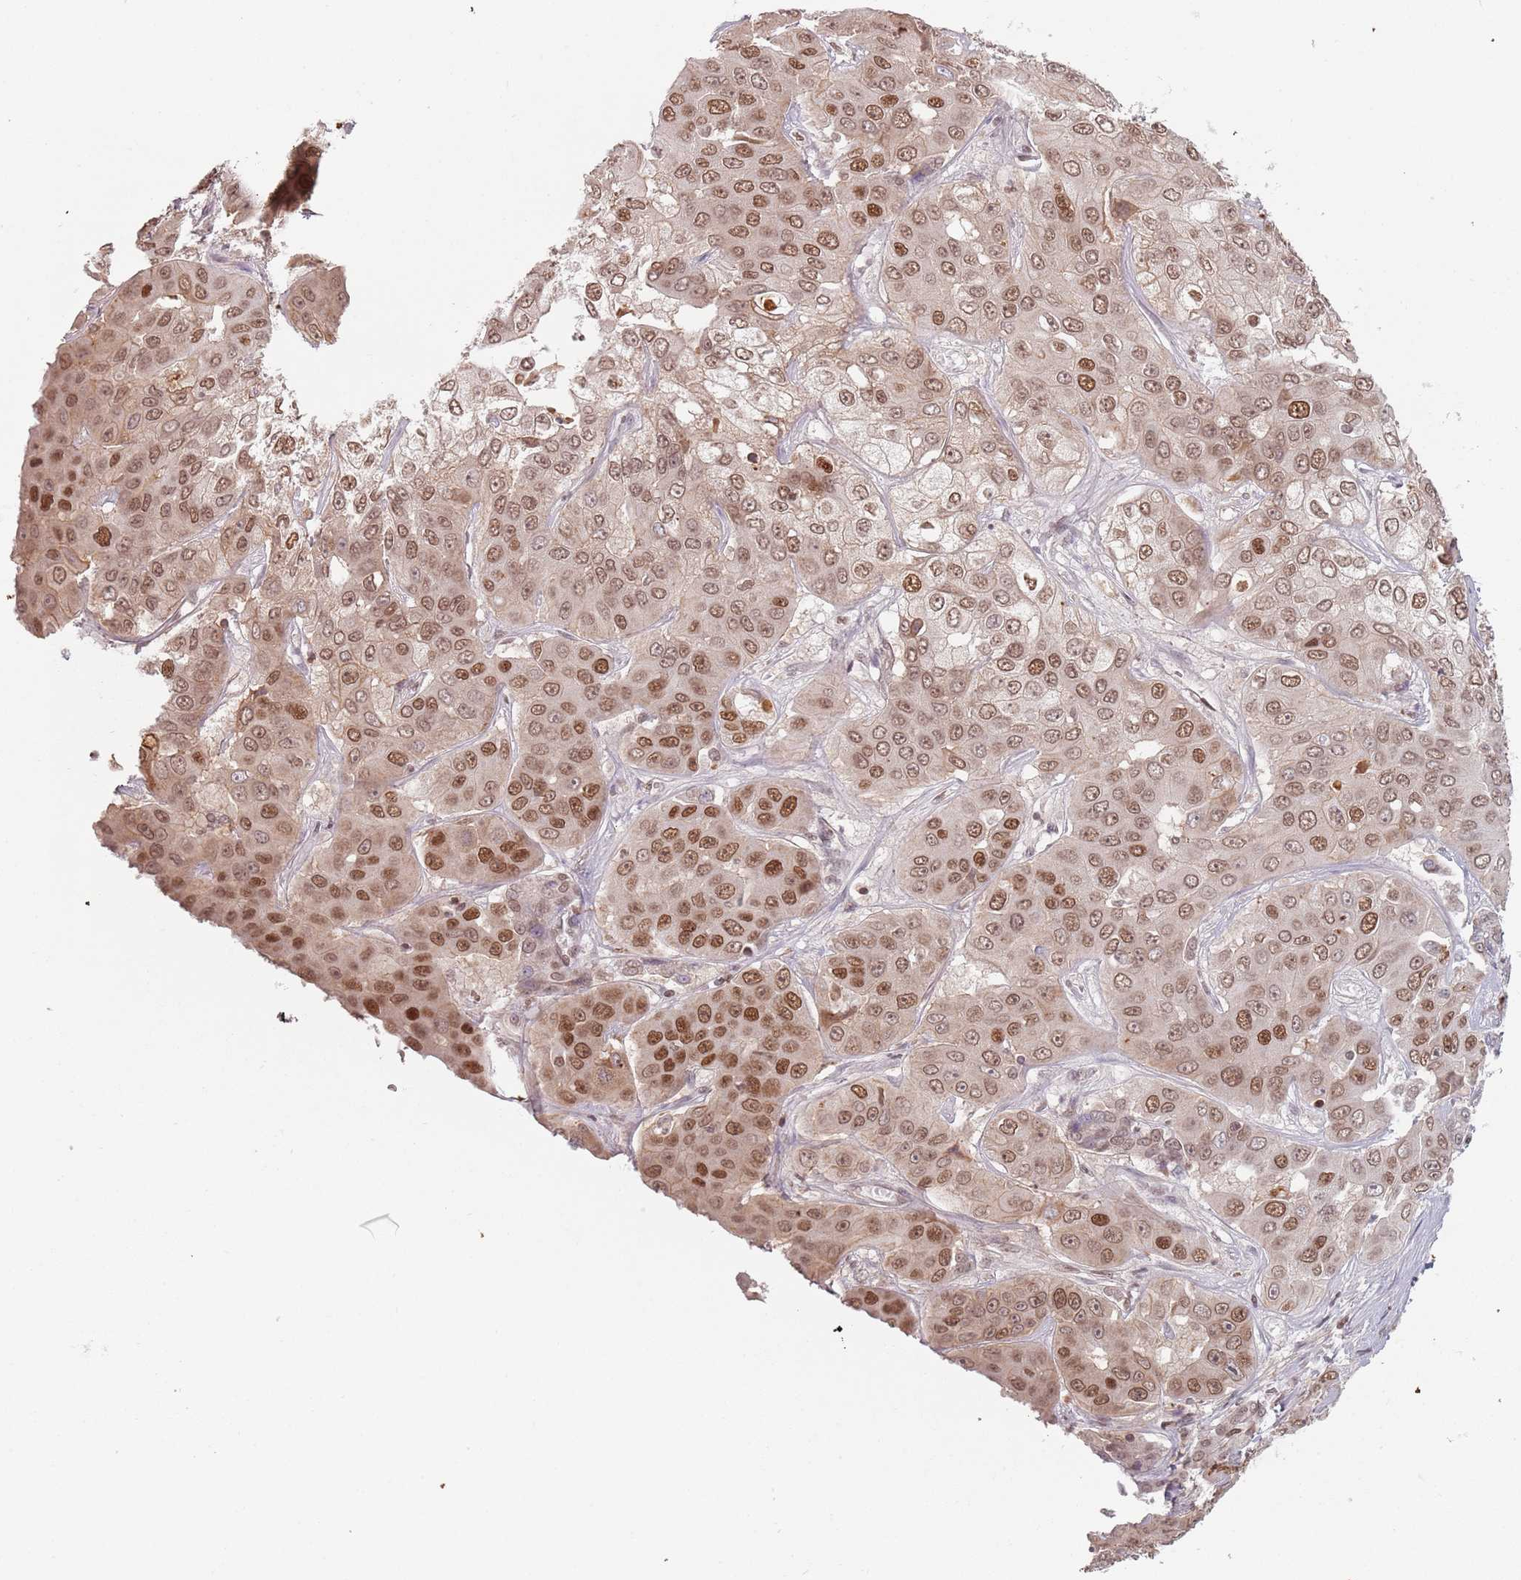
{"staining": {"intensity": "strong", "quantity": ">75%", "location": "nuclear"}, "tissue": "liver cancer", "cell_type": "Tumor cells", "image_type": "cancer", "snomed": [{"axis": "morphology", "description": "Cholangiocarcinoma"}, {"axis": "topography", "description": "Liver"}], "caption": "Protein staining shows strong nuclear expression in about >75% of tumor cells in liver cancer. The protein is stained brown, and the nuclei are stained in blue (DAB (3,3'-diaminobenzidine) IHC with brightfield microscopy, high magnification).", "gene": "NUP50", "patient": {"sex": "female", "age": 52}}